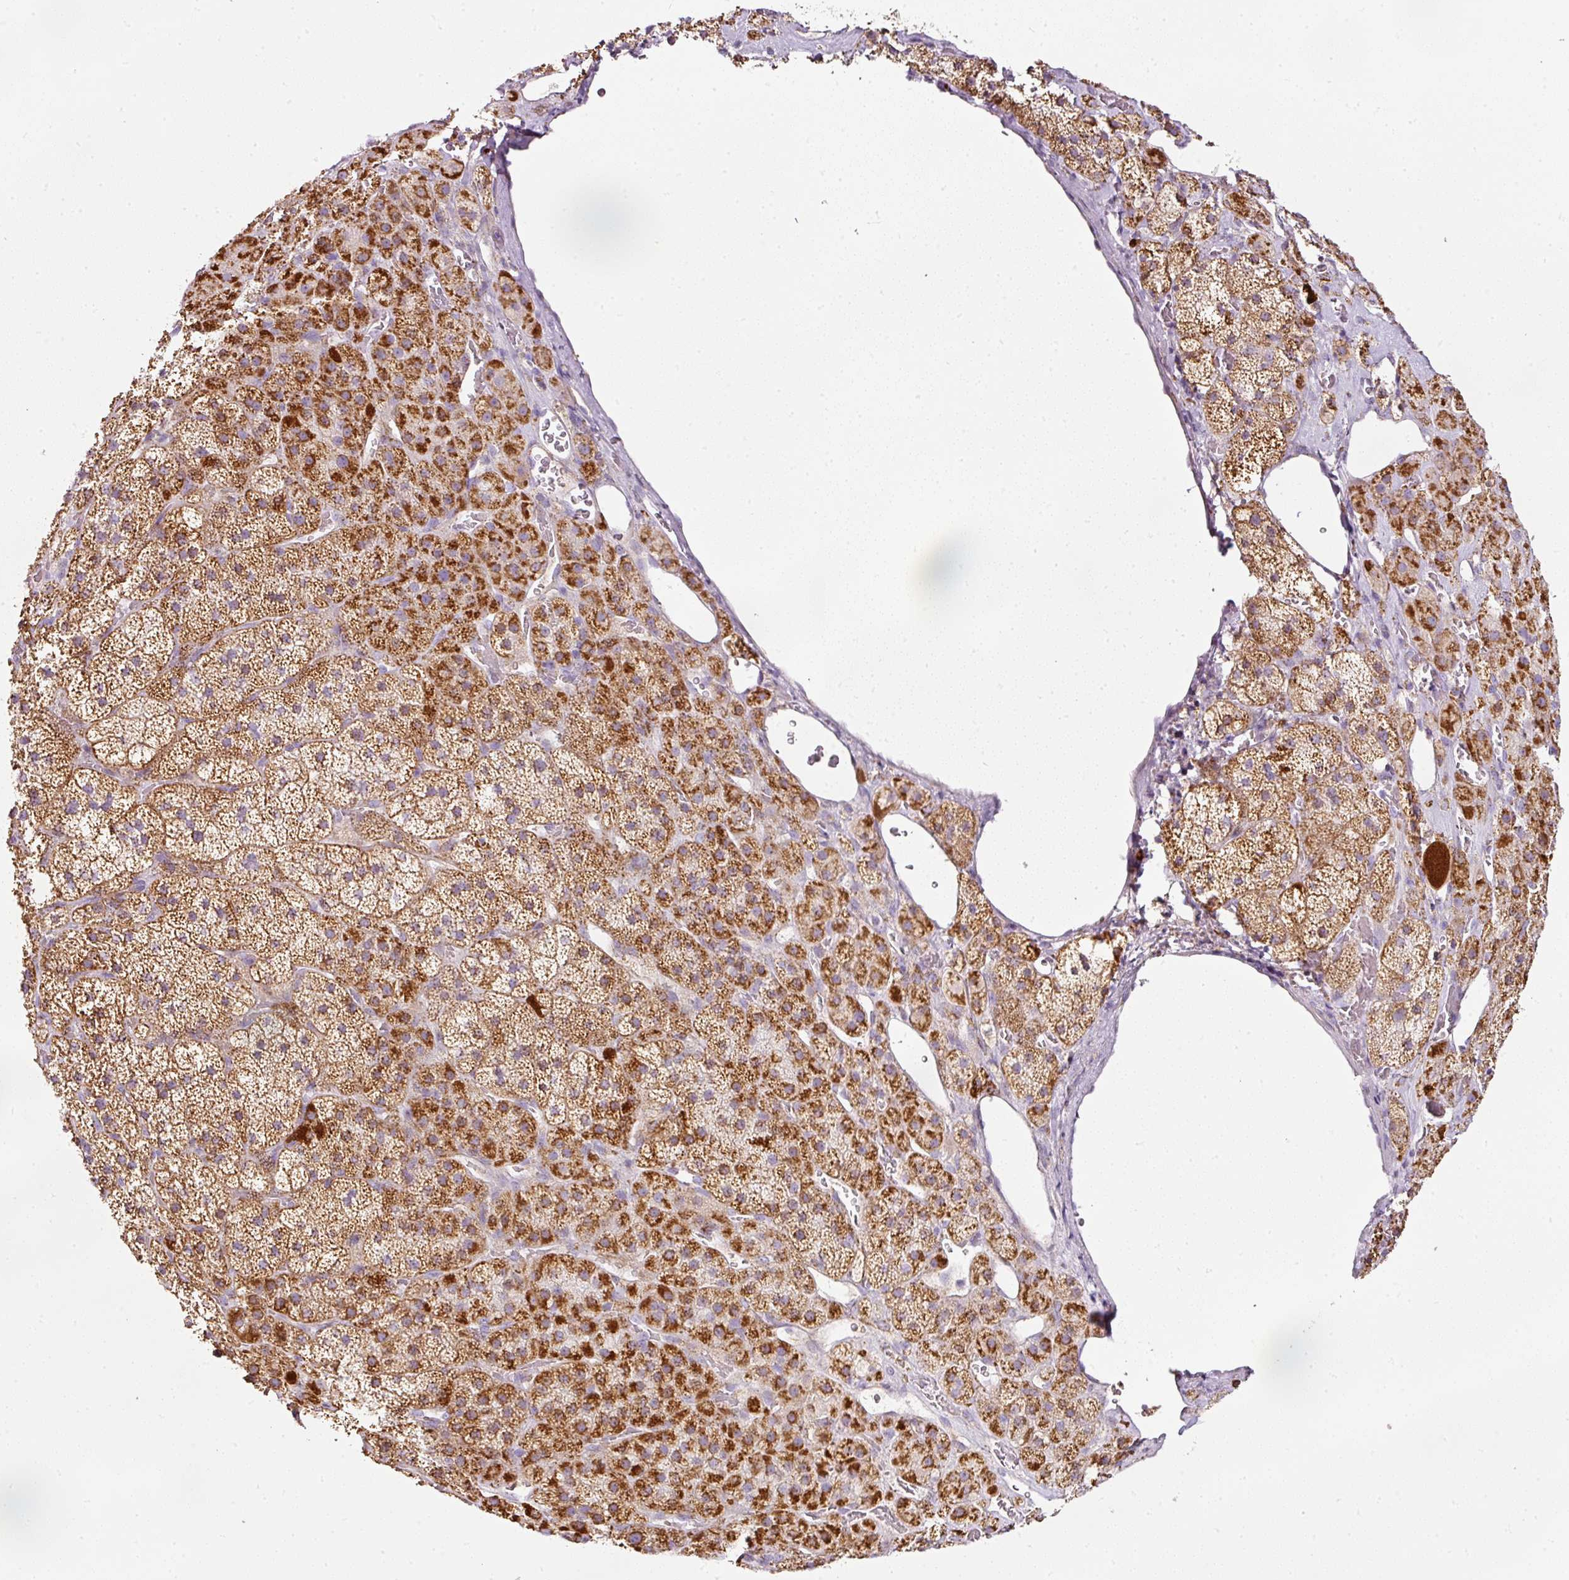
{"staining": {"intensity": "strong", "quantity": ">75%", "location": "cytoplasmic/membranous"}, "tissue": "adrenal gland", "cell_type": "Glandular cells", "image_type": "normal", "snomed": [{"axis": "morphology", "description": "Normal tissue, NOS"}, {"axis": "topography", "description": "Adrenal gland"}], "caption": "Strong cytoplasmic/membranous protein staining is seen in about >75% of glandular cells in adrenal gland.", "gene": "SDHA", "patient": {"sex": "male", "age": 57}}